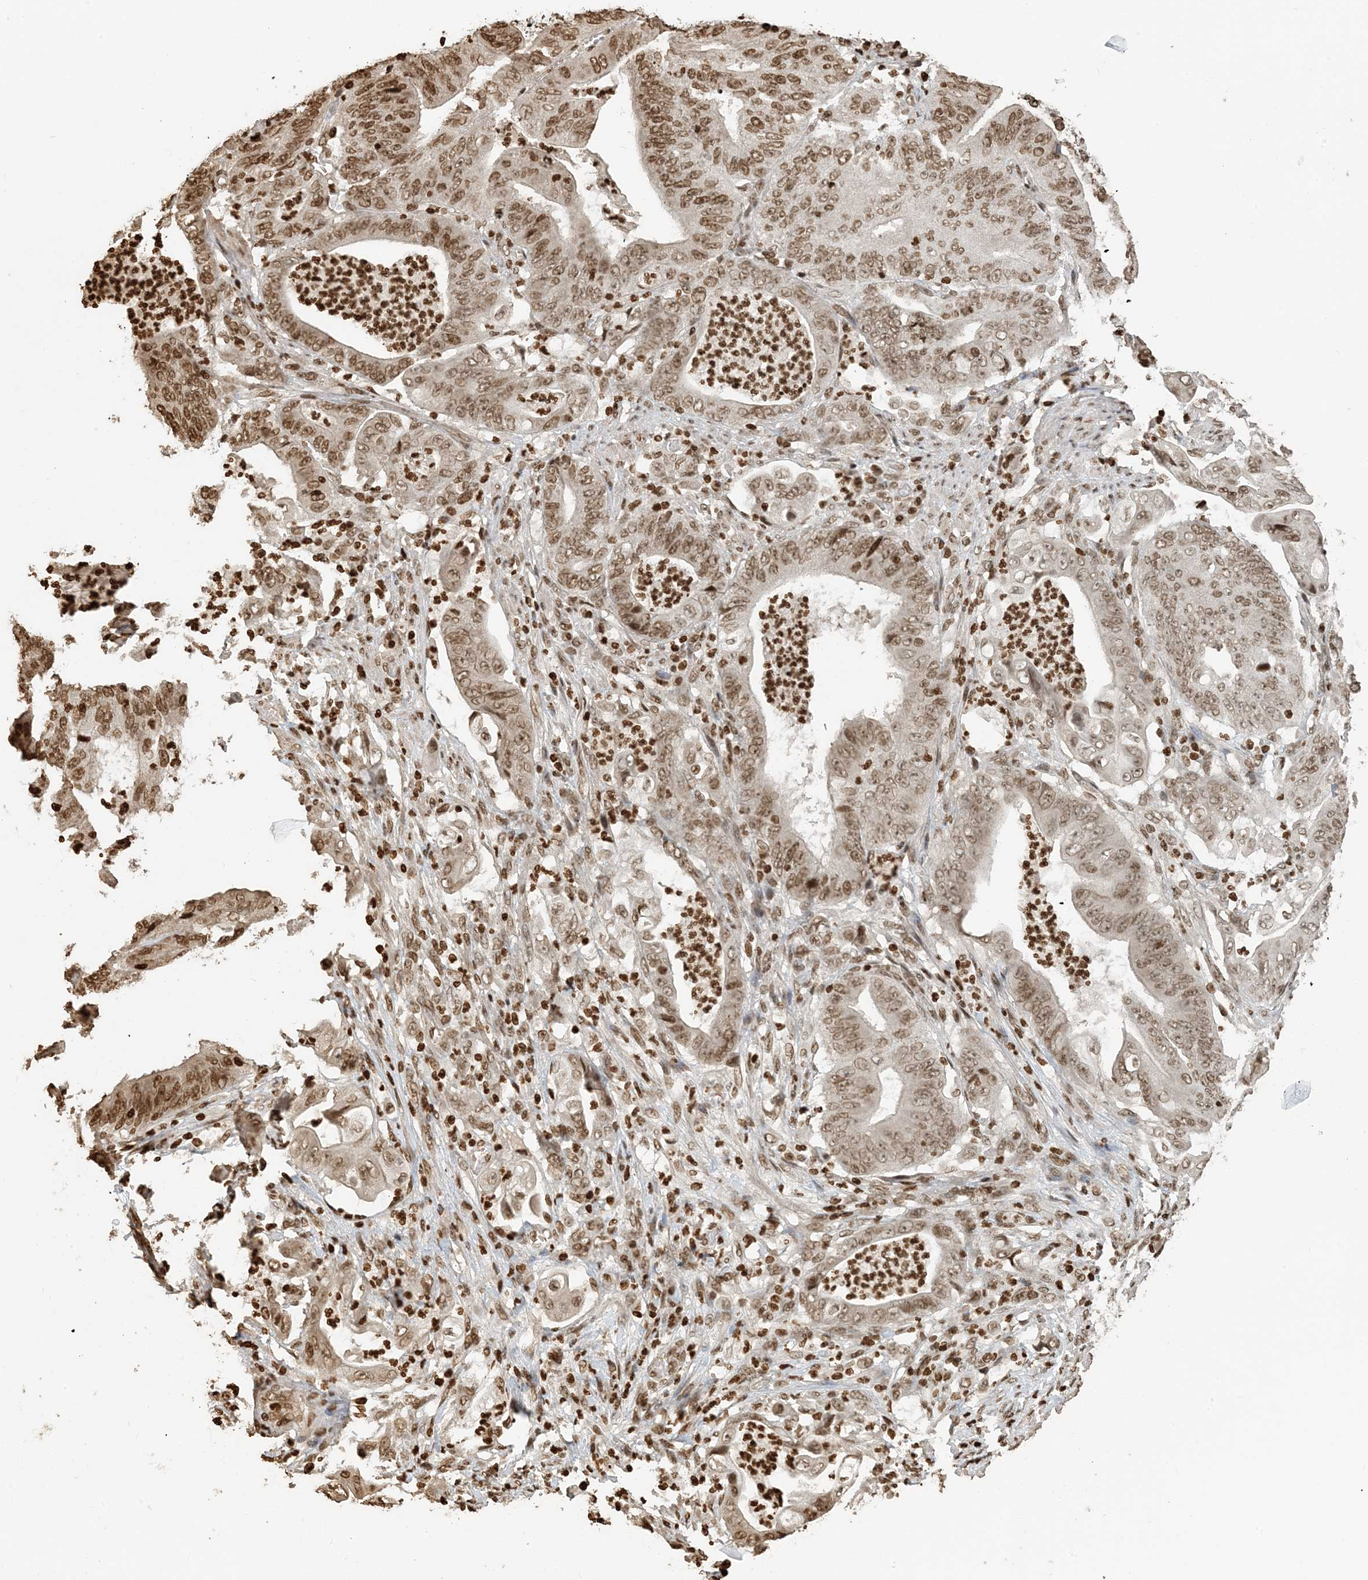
{"staining": {"intensity": "moderate", "quantity": ">75%", "location": "nuclear"}, "tissue": "stomach cancer", "cell_type": "Tumor cells", "image_type": "cancer", "snomed": [{"axis": "morphology", "description": "Adenocarcinoma, NOS"}, {"axis": "topography", "description": "Stomach"}], "caption": "Stomach cancer stained with a brown dye shows moderate nuclear positive staining in about >75% of tumor cells.", "gene": "H3-3B", "patient": {"sex": "female", "age": 73}}